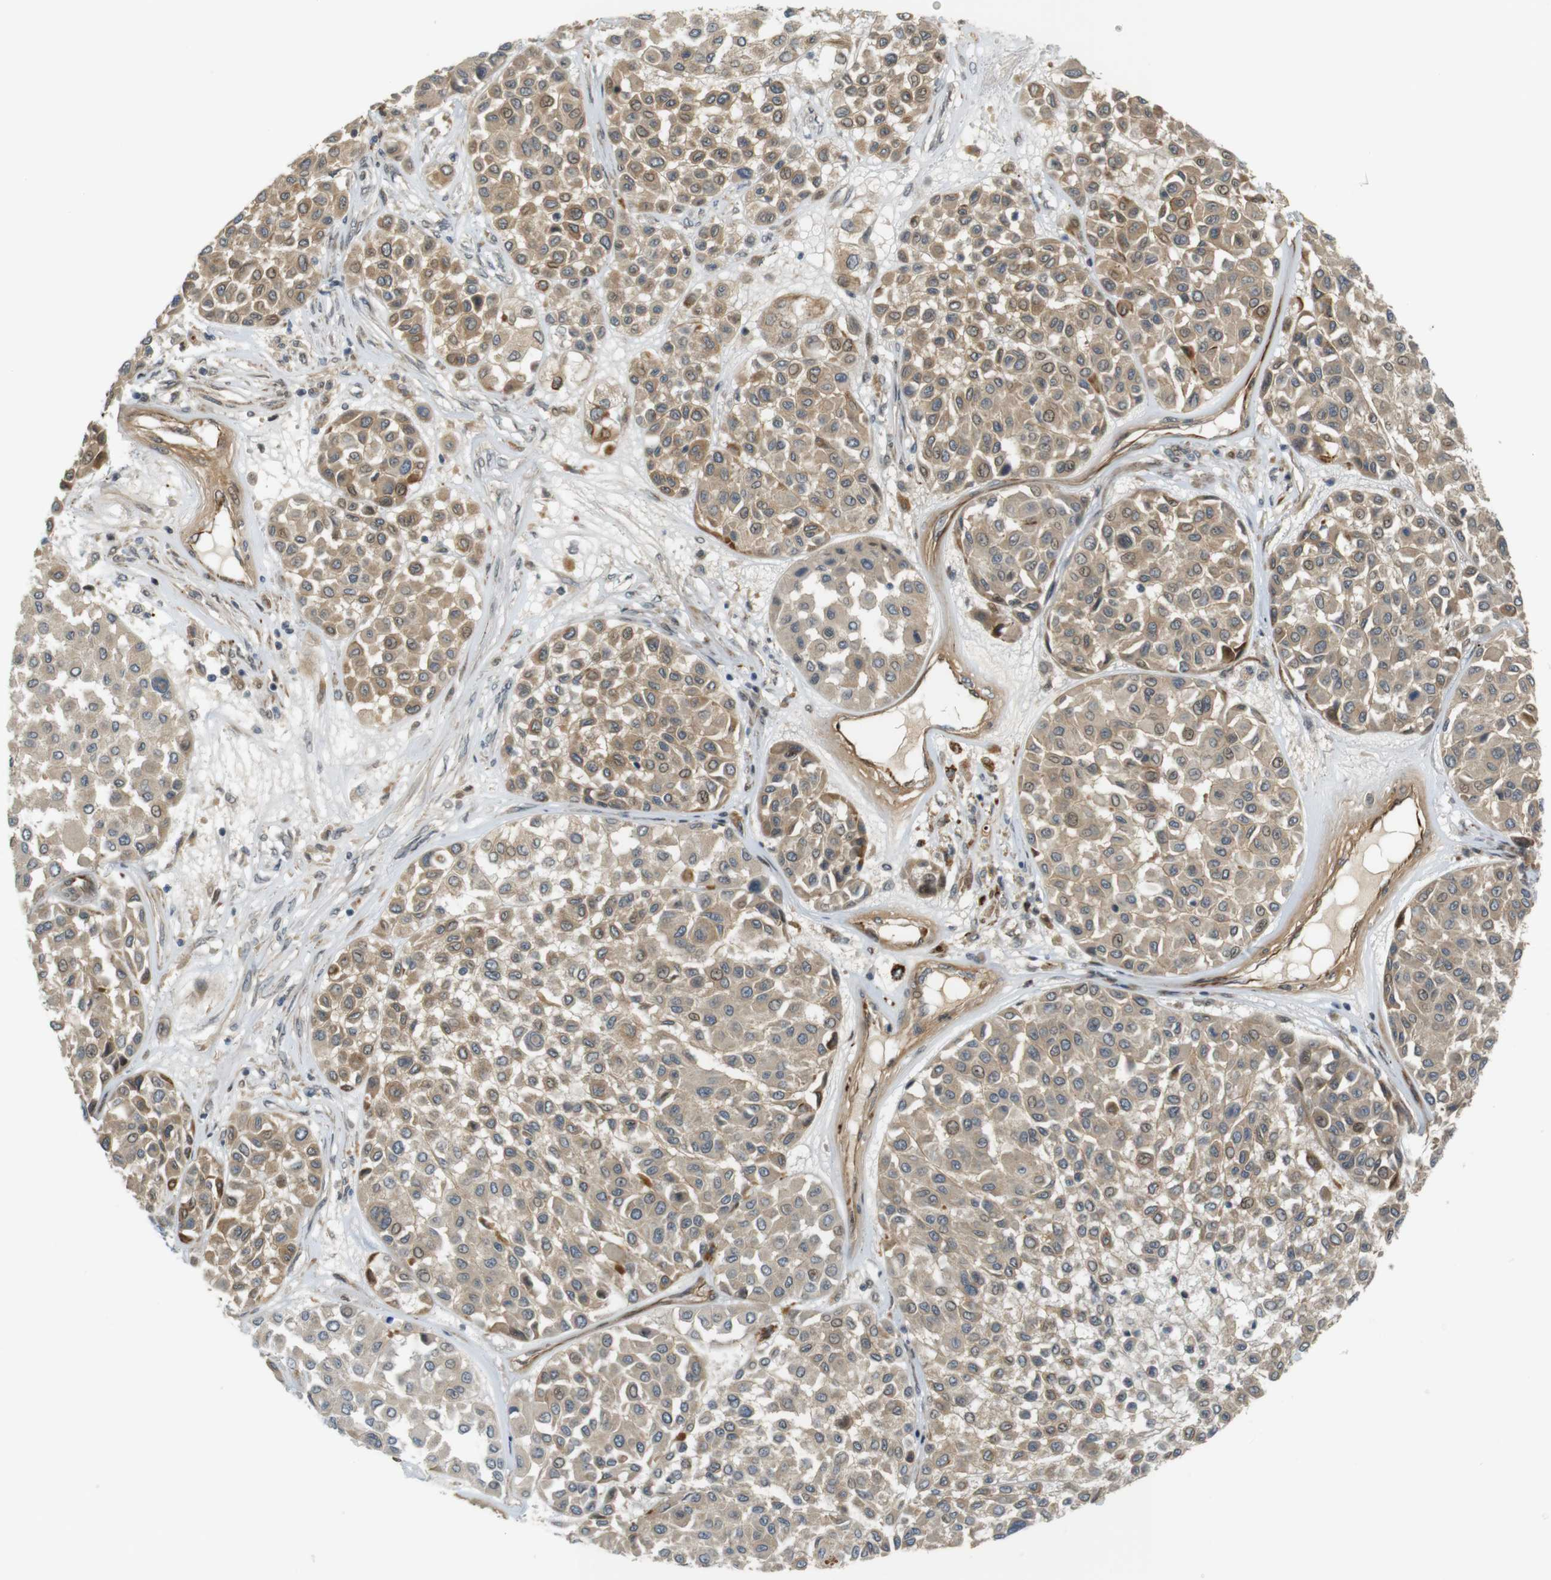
{"staining": {"intensity": "moderate", "quantity": ">75%", "location": "cytoplasmic/membranous,nuclear"}, "tissue": "melanoma", "cell_type": "Tumor cells", "image_type": "cancer", "snomed": [{"axis": "morphology", "description": "Malignant melanoma, Metastatic site"}, {"axis": "topography", "description": "Soft tissue"}], "caption": "About >75% of tumor cells in melanoma demonstrate moderate cytoplasmic/membranous and nuclear protein staining as visualized by brown immunohistochemical staining.", "gene": "TSPAN9", "patient": {"sex": "male", "age": 41}}